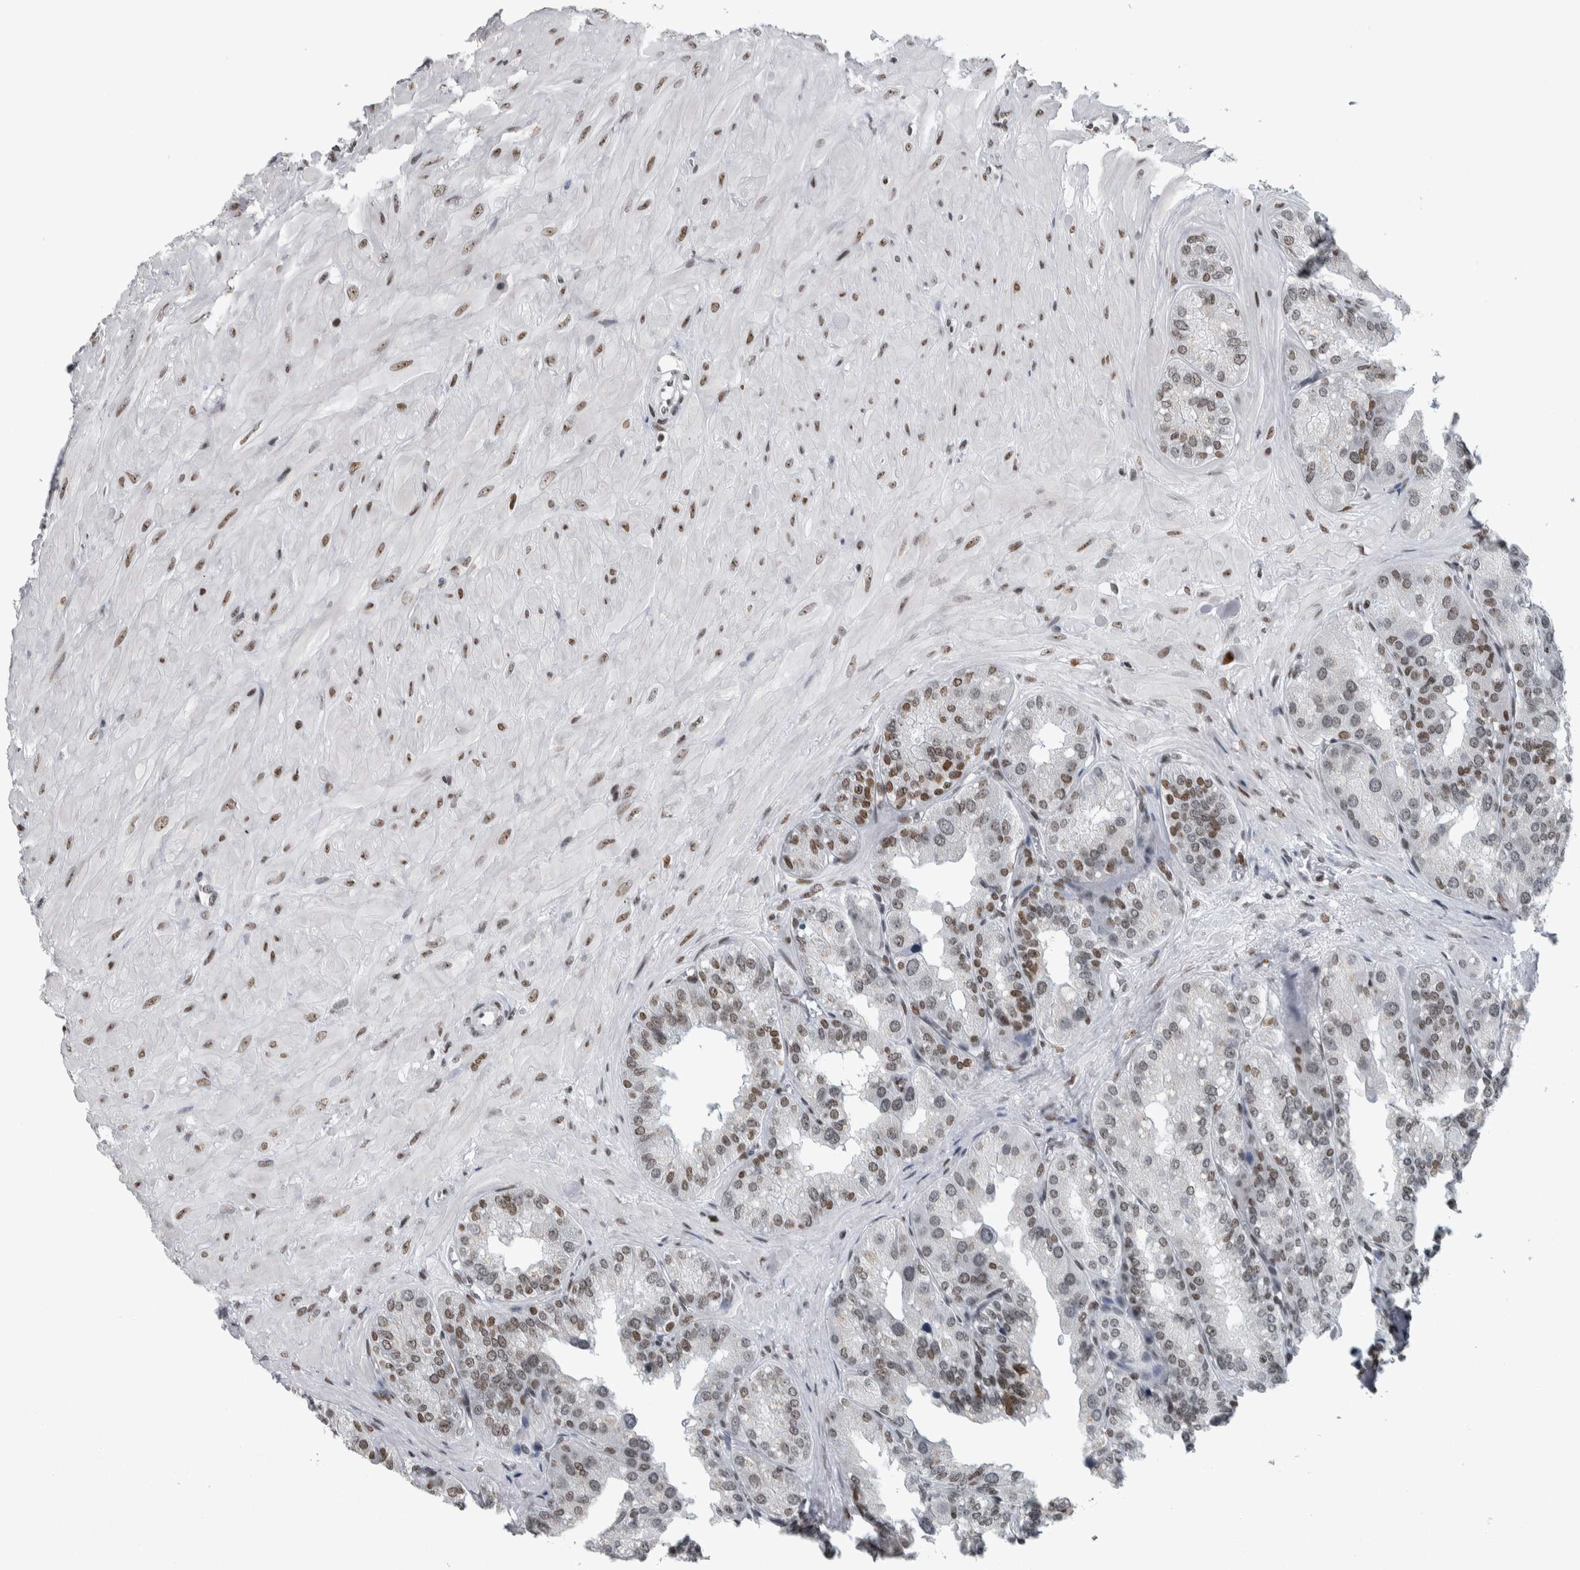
{"staining": {"intensity": "weak", "quantity": ">75%", "location": "nuclear"}, "tissue": "seminal vesicle", "cell_type": "Glandular cells", "image_type": "normal", "snomed": [{"axis": "morphology", "description": "Normal tissue, NOS"}, {"axis": "topography", "description": "Prostate"}, {"axis": "topography", "description": "Seminal veicle"}], "caption": "IHC (DAB) staining of normal human seminal vesicle displays weak nuclear protein positivity in approximately >75% of glandular cells.", "gene": "TOP2B", "patient": {"sex": "male", "age": 51}}